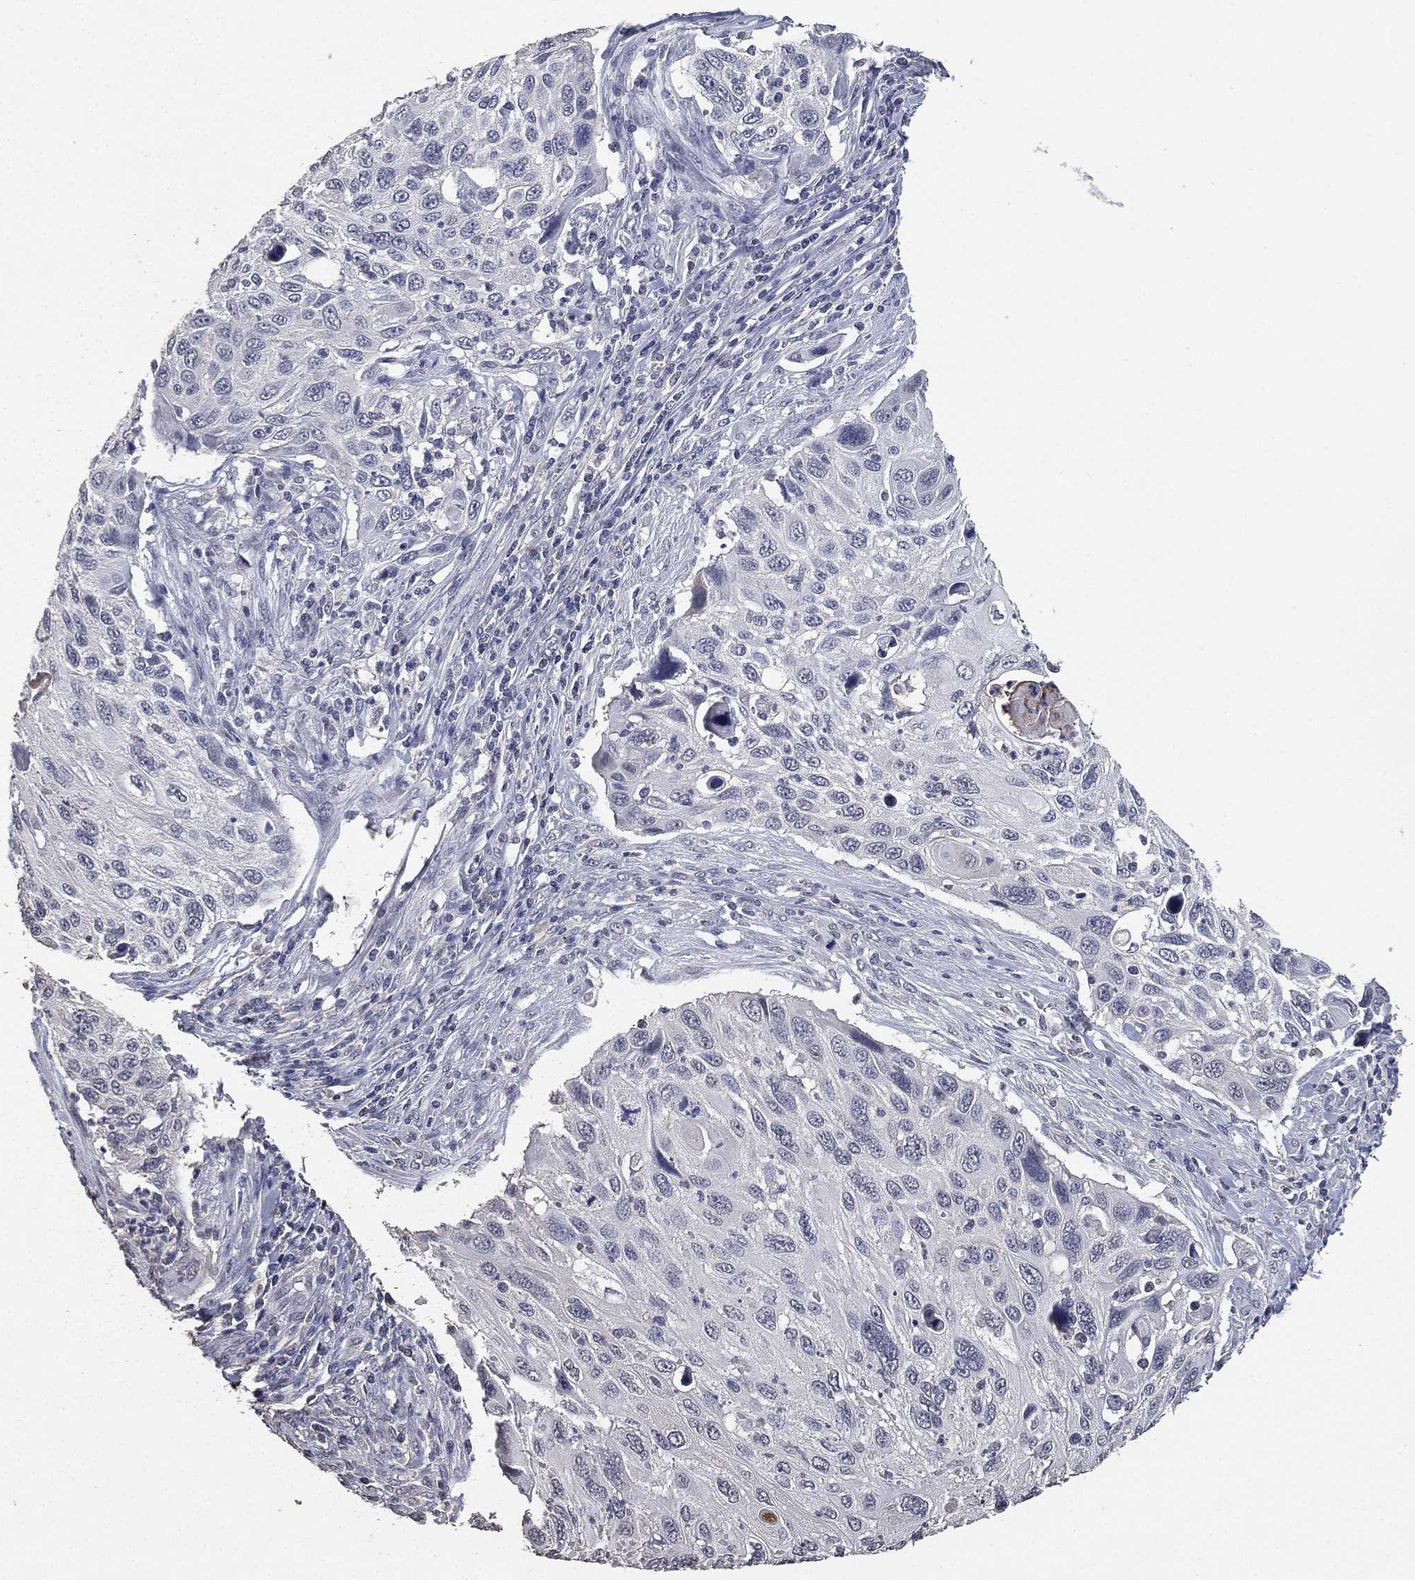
{"staining": {"intensity": "negative", "quantity": "none", "location": "none"}, "tissue": "cervical cancer", "cell_type": "Tumor cells", "image_type": "cancer", "snomed": [{"axis": "morphology", "description": "Squamous cell carcinoma, NOS"}, {"axis": "topography", "description": "Cervix"}], "caption": "Photomicrograph shows no protein expression in tumor cells of cervical cancer (squamous cell carcinoma) tissue.", "gene": "DSG1", "patient": {"sex": "female", "age": 70}}